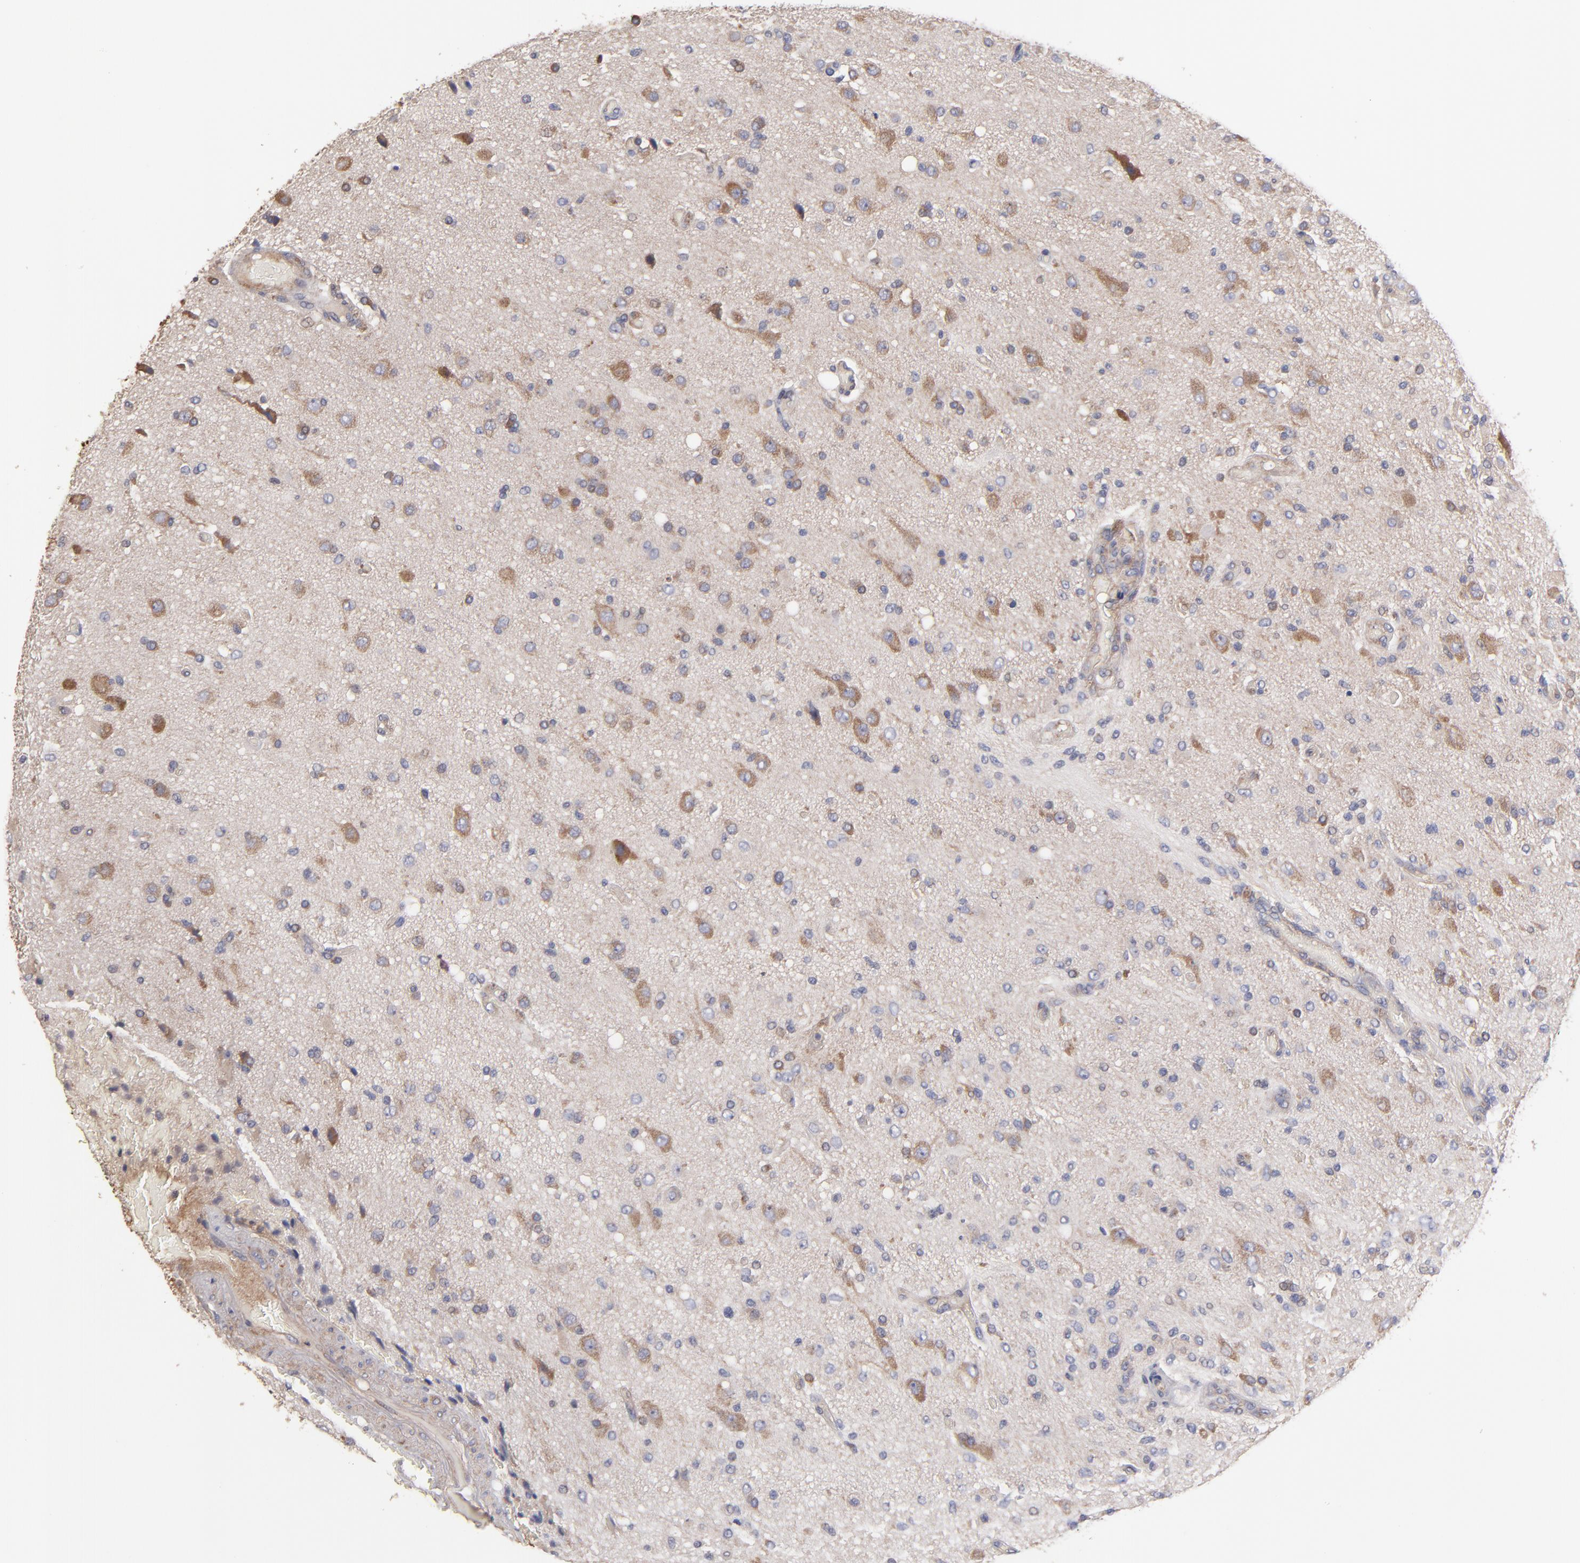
{"staining": {"intensity": "weak", "quantity": ">75%", "location": "cytoplasmic/membranous"}, "tissue": "glioma", "cell_type": "Tumor cells", "image_type": "cancer", "snomed": [{"axis": "morphology", "description": "Normal tissue, NOS"}, {"axis": "morphology", "description": "Glioma, malignant, High grade"}, {"axis": "topography", "description": "Cerebral cortex"}], "caption": "Protein staining shows weak cytoplasmic/membranous staining in approximately >75% of tumor cells in glioma.", "gene": "DACT1", "patient": {"sex": "male", "age": 77}}